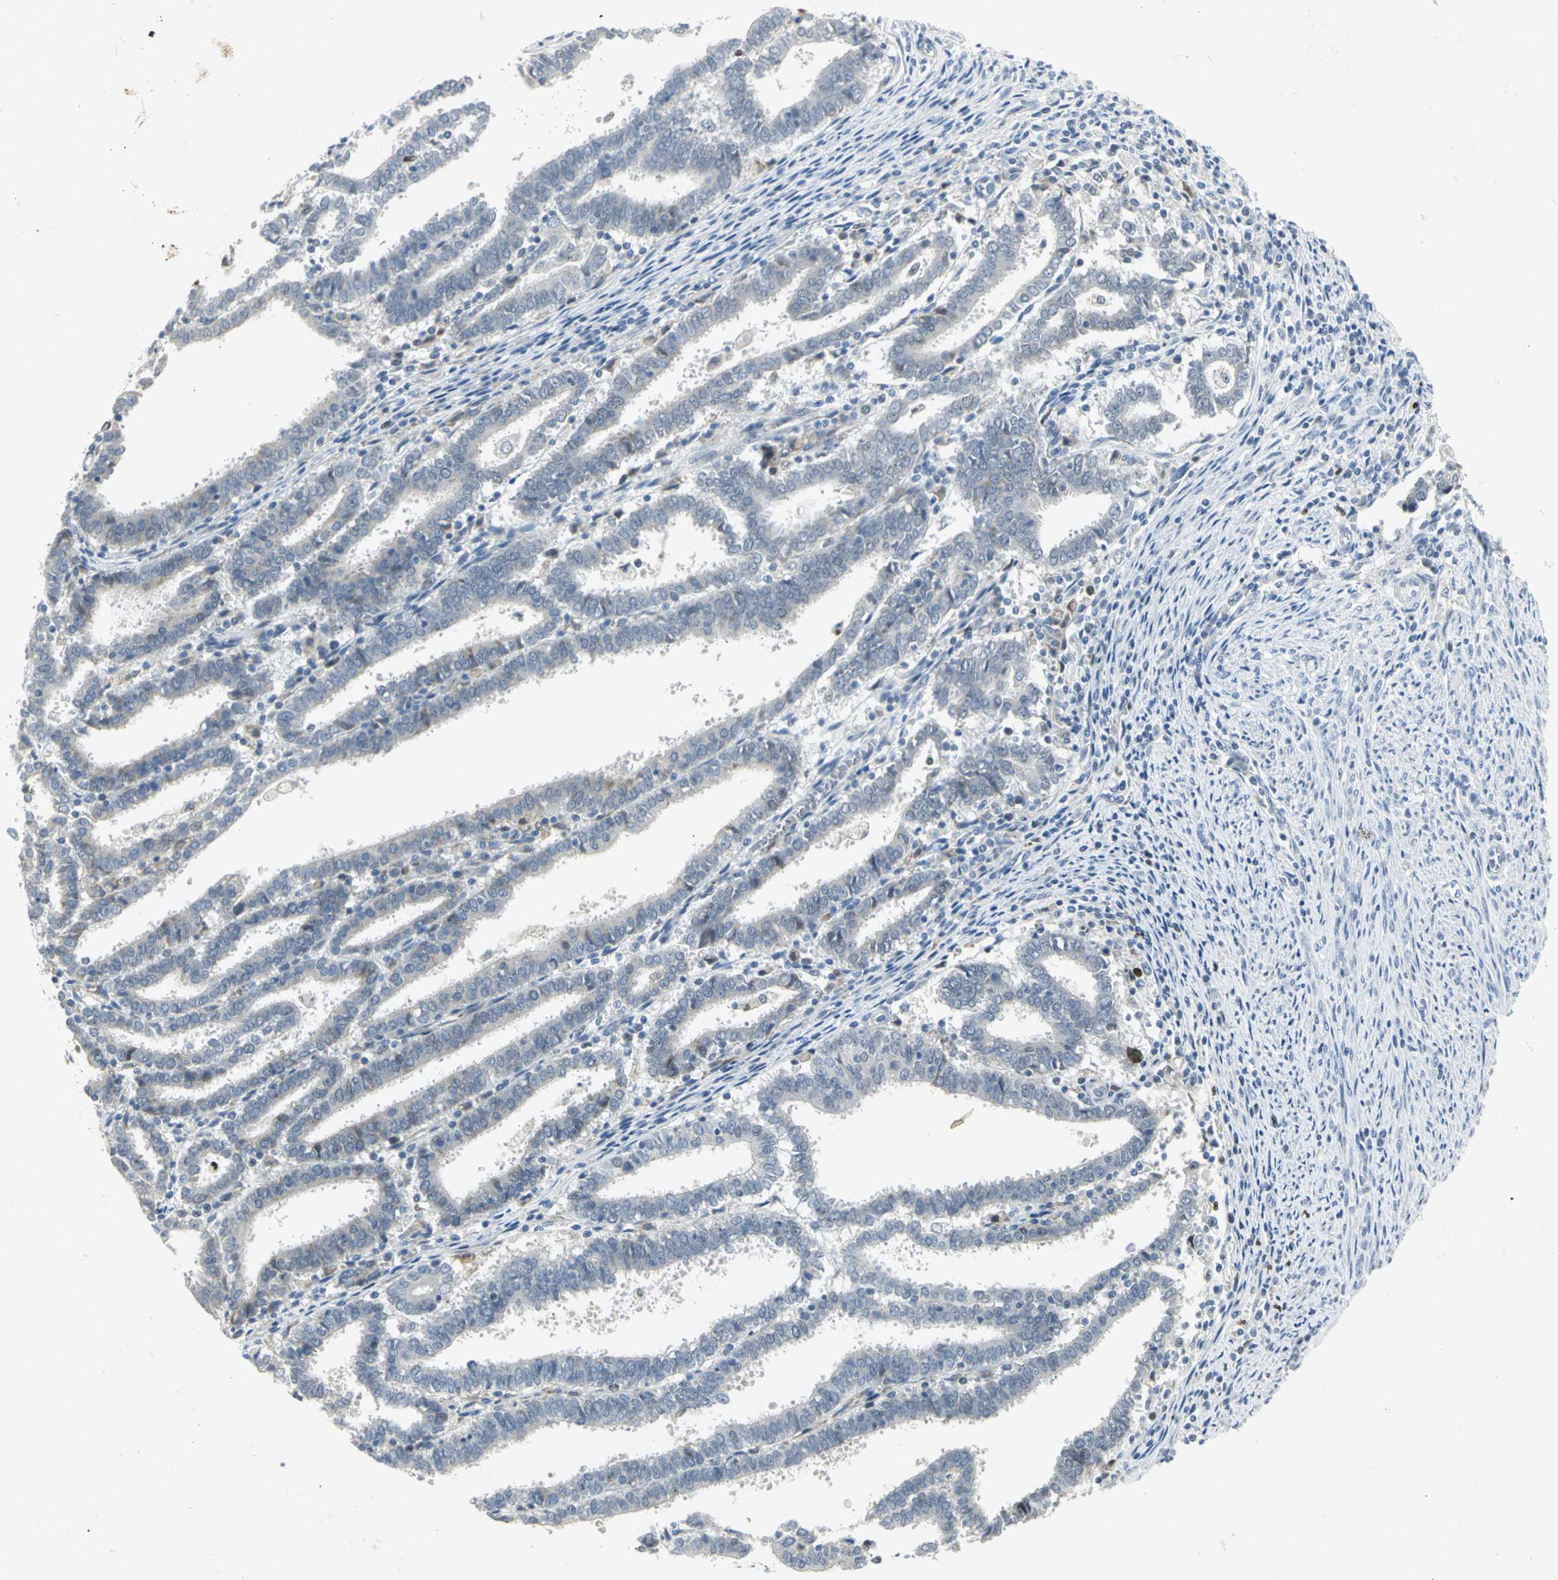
{"staining": {"intensity": "negative", "quantity": "none", "location": "none"}, "tissue": "endometrial cancer", "cell_type": "Tumor cells", "image_type": "cancer", "snomed": [{"axis": "morphology", "description": "Adenocarcinoma, NOS"}, {"axis": "topography", "description": "Uterus"}], "caption": "Immunohistochemistry of human endometrial cancer demonstrates no positivity in tumor cells.", "gene": "BCL6", "patient": {"sex": "female", "age": 83}}